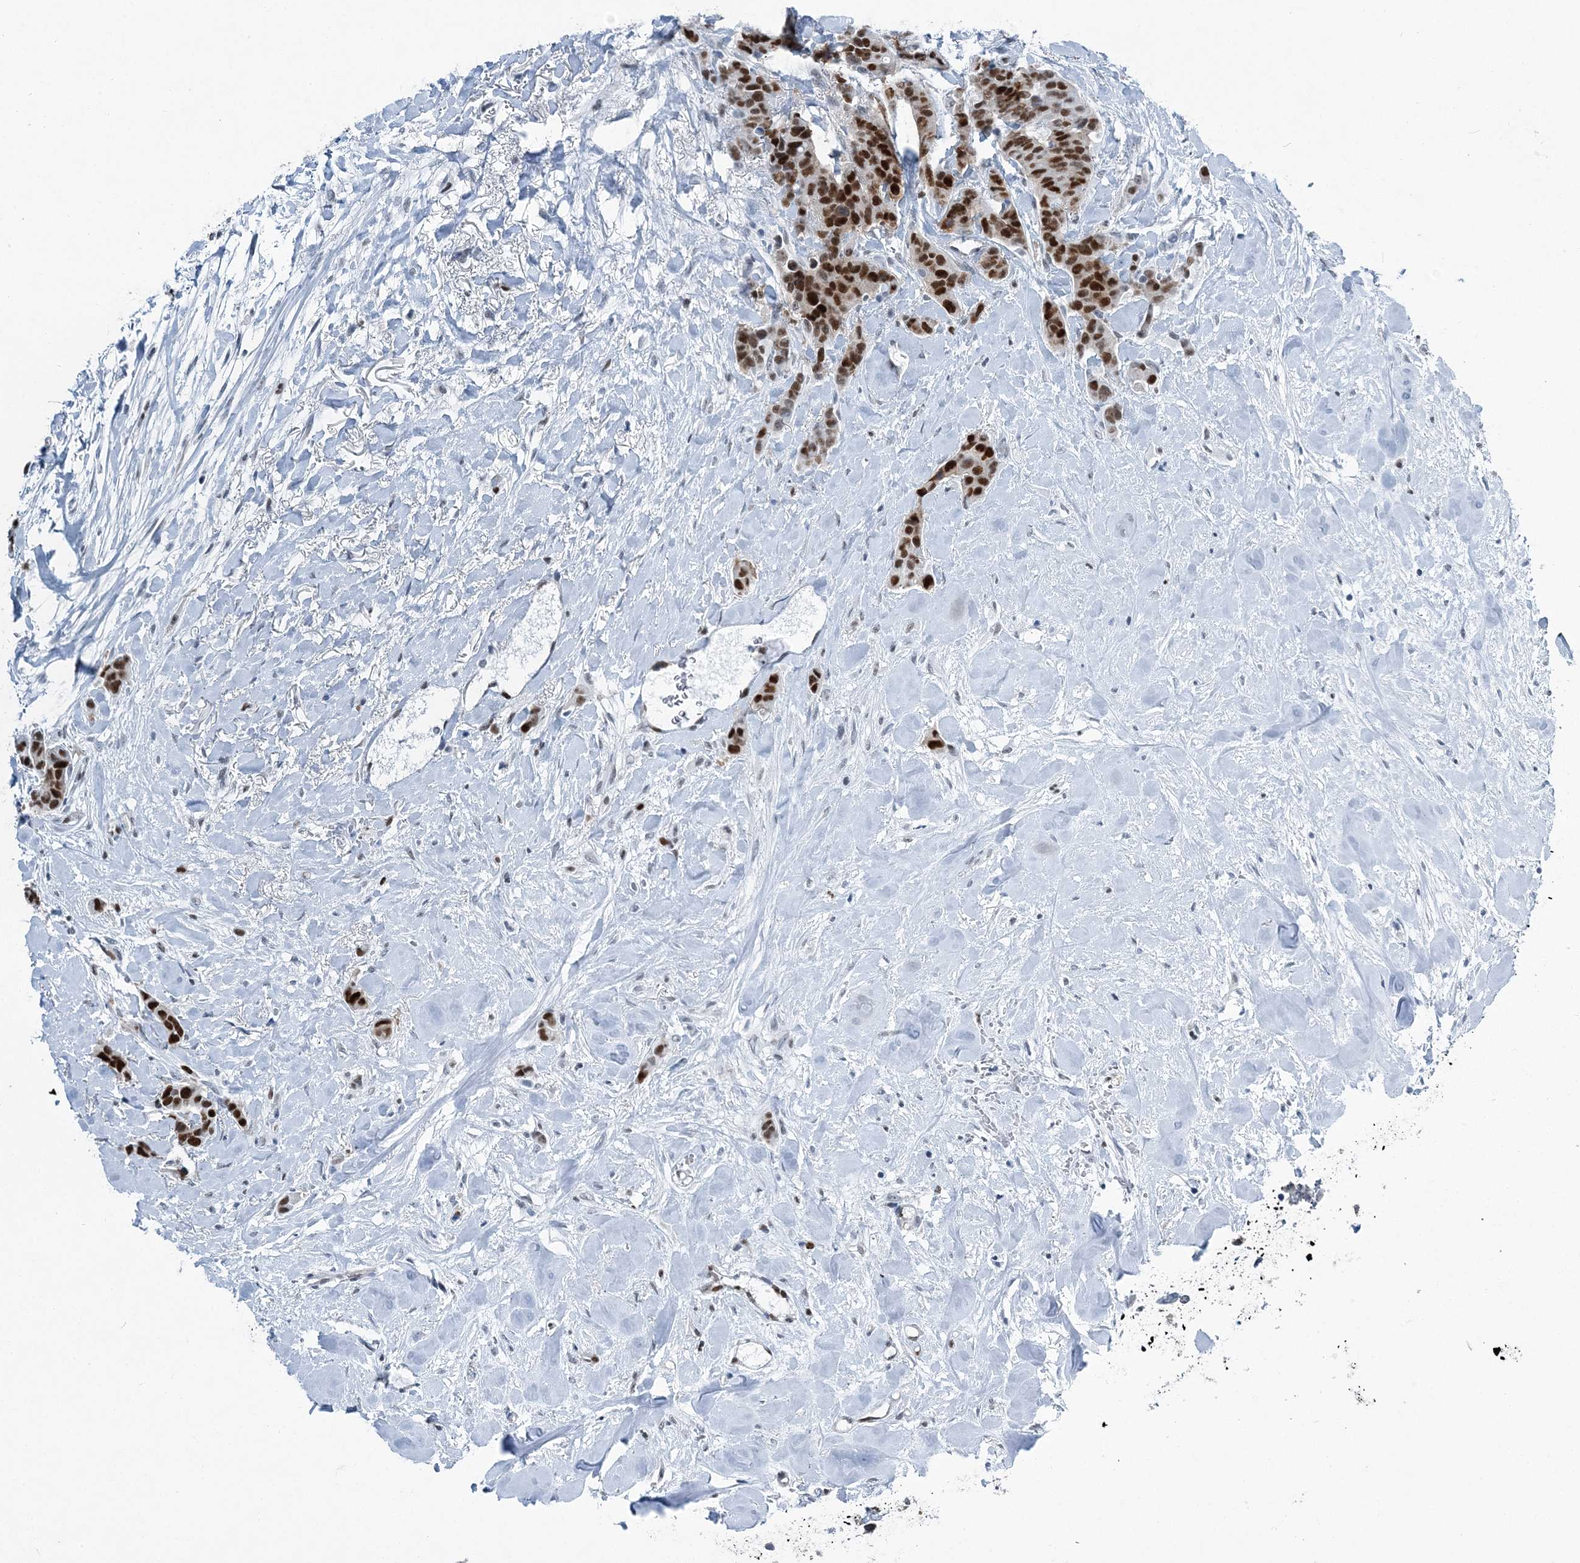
{"staining": {"intensity": "strong", "quantity": "25%-75%", "location": "nuclear"}, "tissue": "breast cancer", "cell_type": "Tumor cells", "image_type": "cancer", "snomed": [{"axis": "morphology", "description": "Duct carcinoma"}, {"axis": "topography", "description": "Breast"}], "caption": "Protein analysis of breast invasive ductal carcinoma tissue displays strong nuclear staining in approximately 25%-75% of tumor cells.", "gene": "HAT1", "patient": {"sex": "female", "age": 40}}